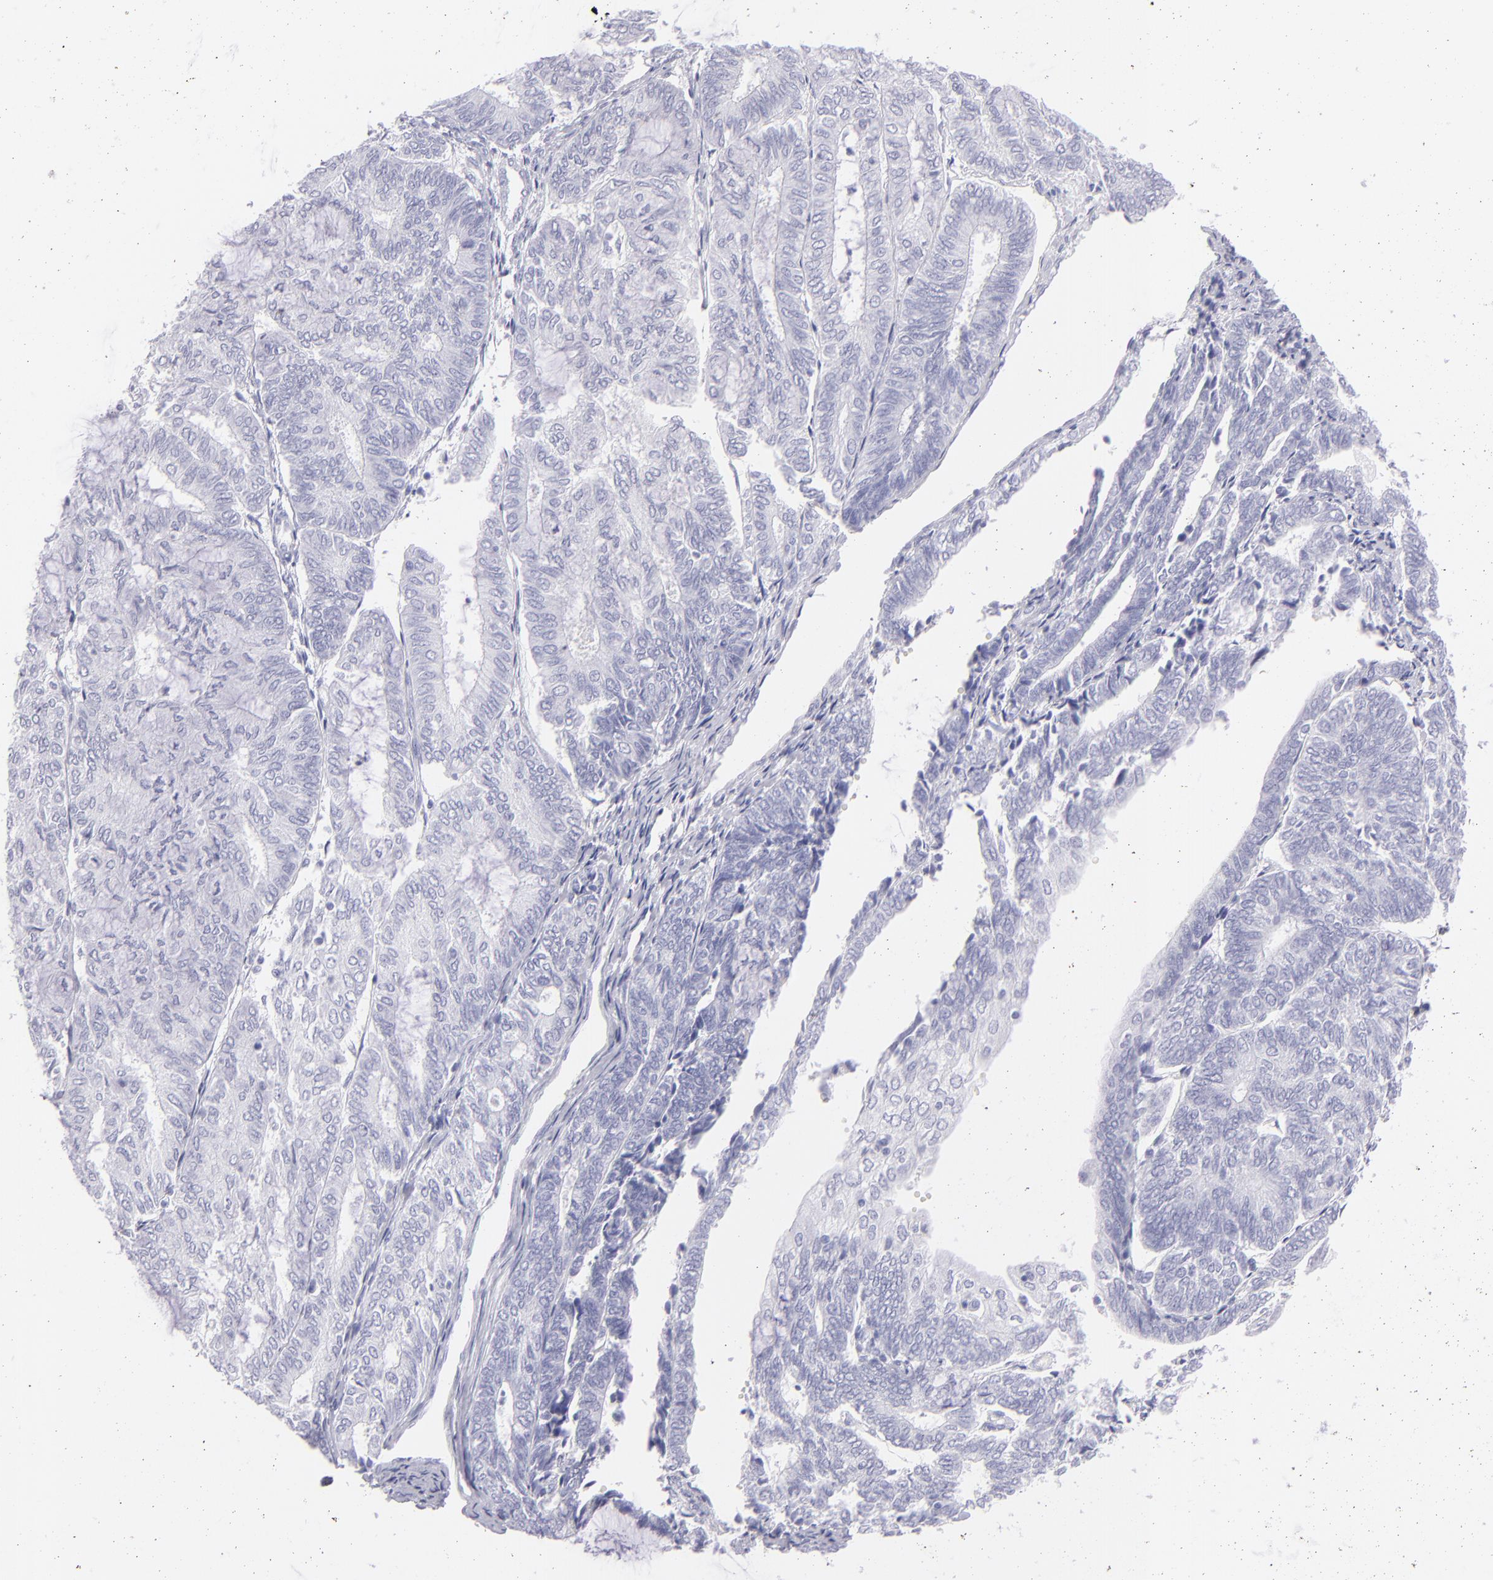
{"staining": {"intensity": "negative", "quantity": "none", "location": "none"}, "tissue": "endometrial cancer", "cell_type": "Tumor cells", "image_type": "cancer", "snomed": [{"axis": "morphology", "description": "Adenocarcinoma, NOS"}, {"axis": "topography", "description": "Endometrium"}], "caption": "Immunohistochemistry (IHC) micrograph of neoplastic tissue: human endometrial adenocarcinoma stained with DAB (3,3'-diaminobenzidine) displays no significant protein expression in tumor cells.", "gene": "PRPH", "patient": {"sex": "female", "age": 59}}